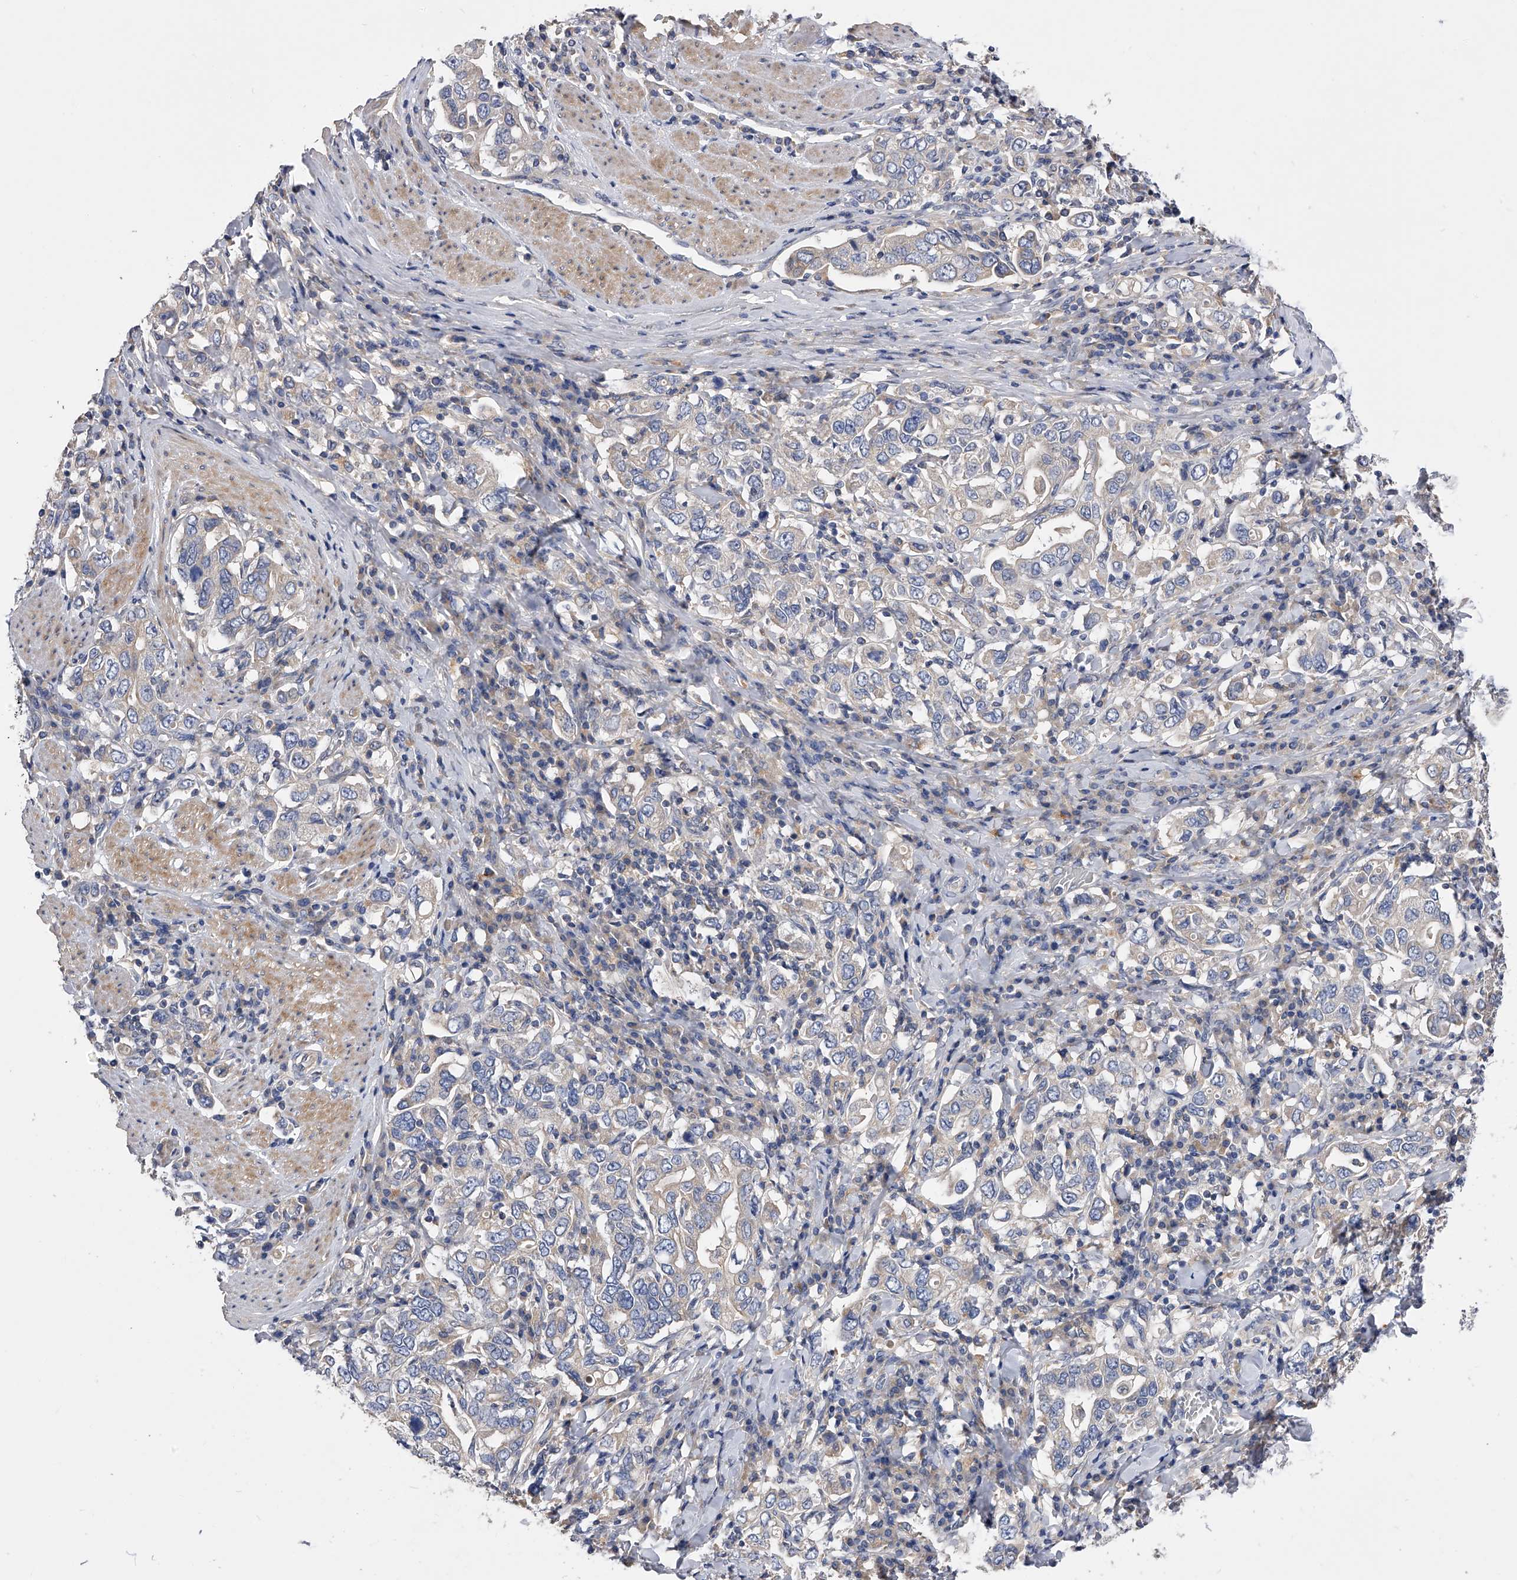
{"staining": {"intensity": "negative", "quantity": "none", "location": "none"}, "tissue": "stomach cancer", "cell_type": "Tumor cells", "image_type": "cancer", "snomed": [{"axis": "morphology", "description": "Adenocarcinoma, NOS"}, {"axis": "topography", "description": "Stomach, upper"}], "caption": "Tumor cells are negative for brown protein staining in stomach adenocarcinoma.", "gene": "ARL4C", "patient": {"sex": "male", "age": 62}}